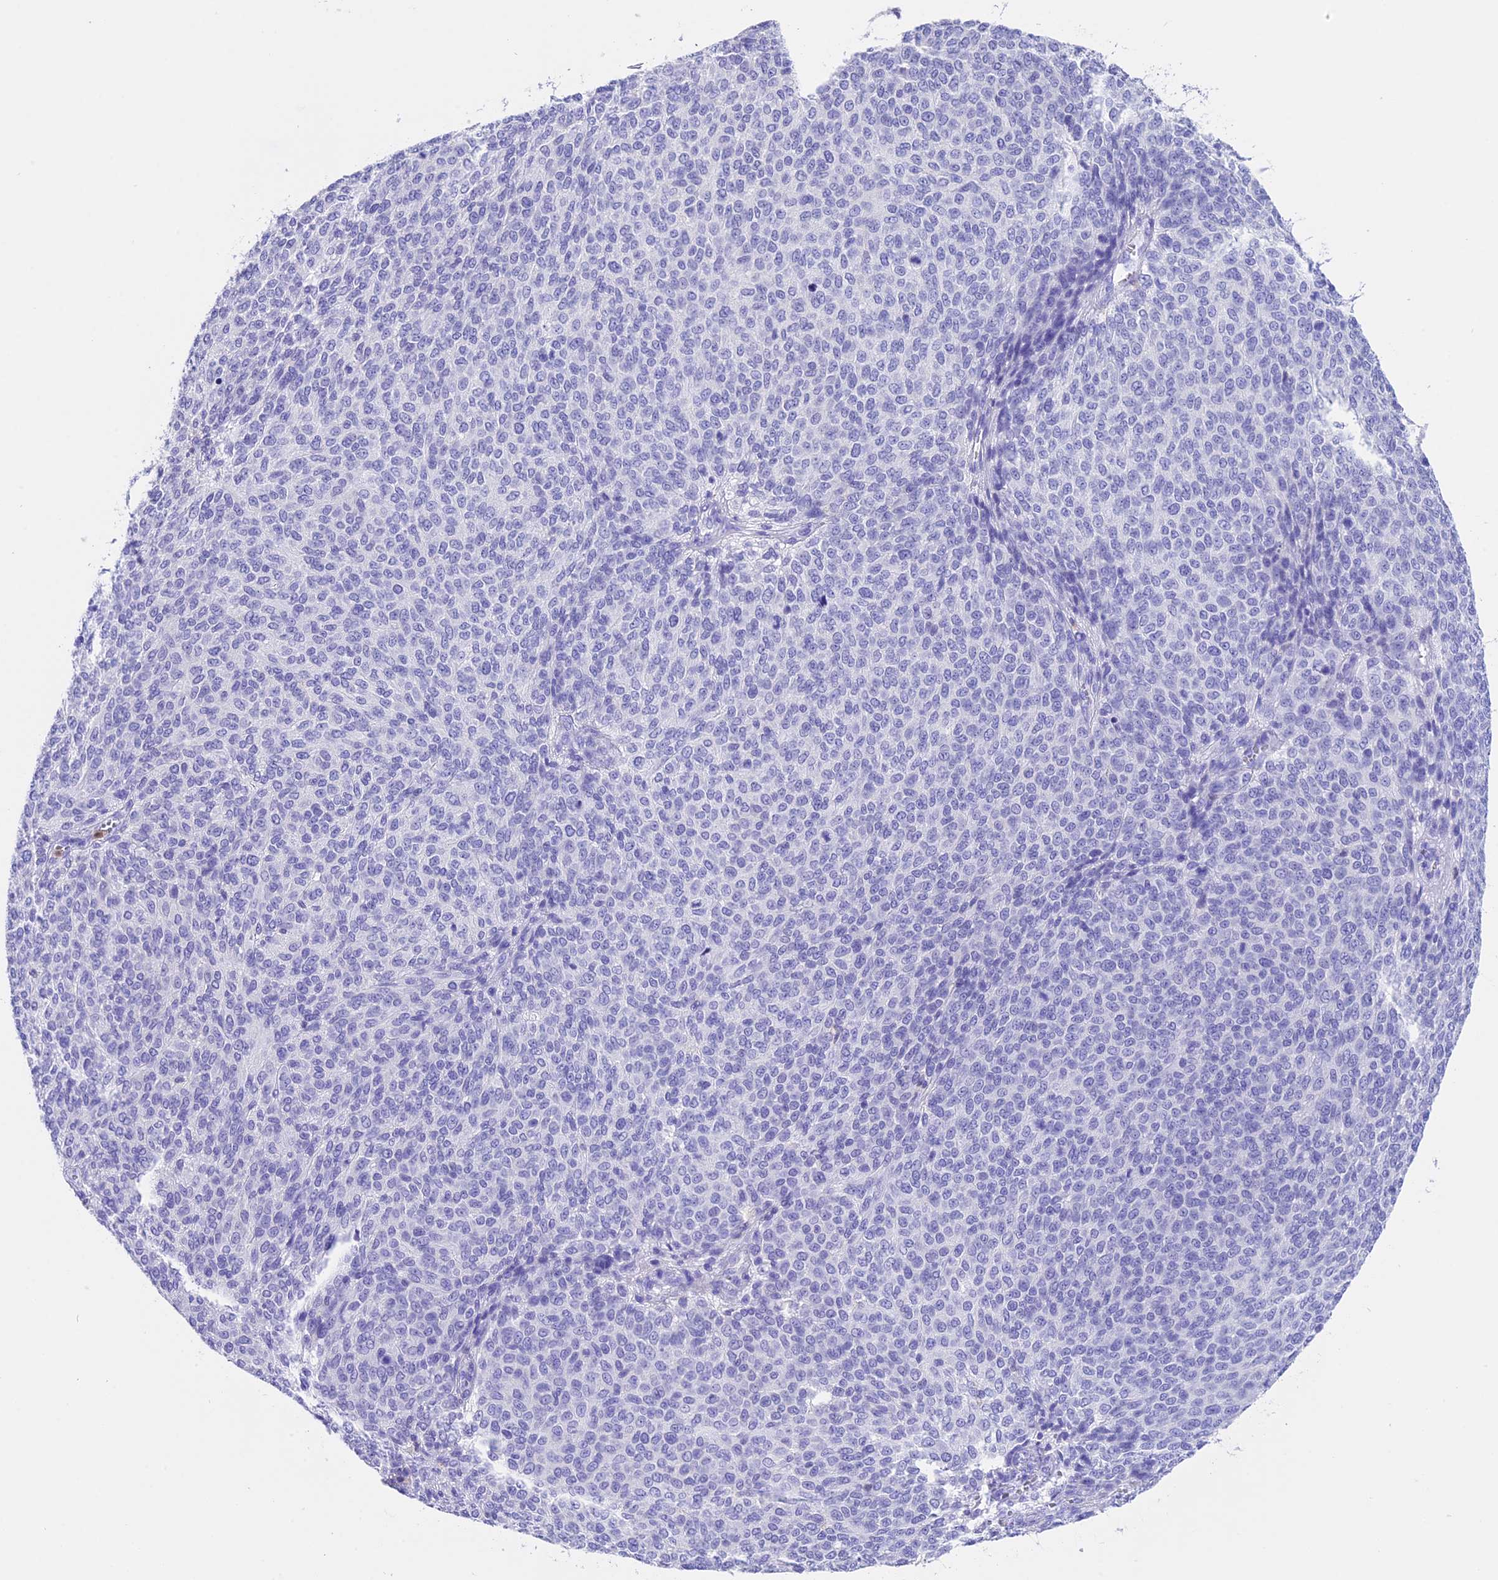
{"staining": {"intensity": "negative", "quantity": "none", "location": "none"}, "tissue": "melanoma", "cell_type": "Tumor cells", "image_type": "cancer", "snomed": [{"axis": "morphology", "description": "Malignant melanoma, NOS"}, {"axis": "topography", "description": "Skin"}], "caption": "IHC histopathology image of malignant melanoma stained for a protein (brown), which displays no expression in tumor cells. (Brightfield microscopy of DAB immunohistochemistry (IHC) at high magnification).", "gene": "CLC", "patient": {"sex": "male", "age": 49}}